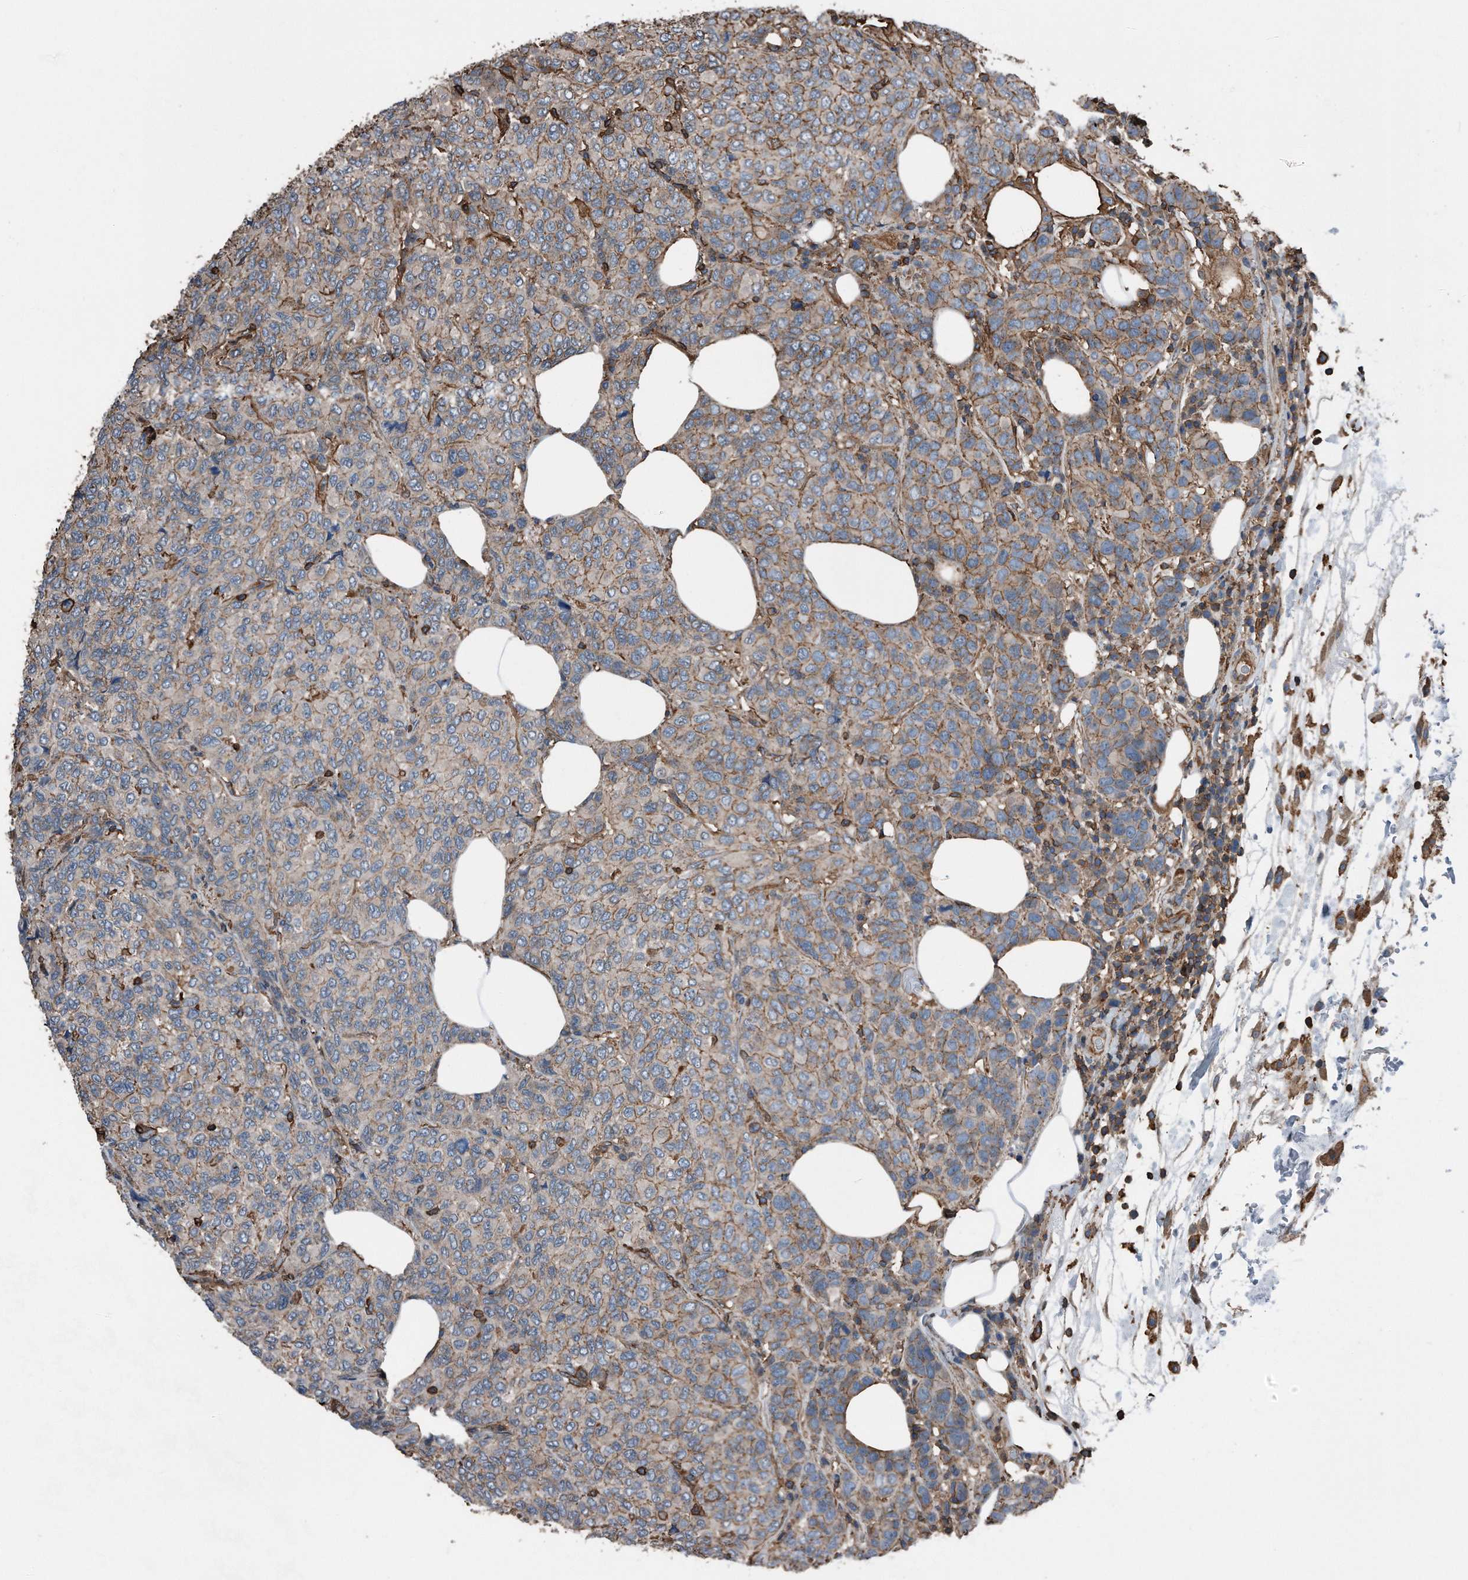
{"staining": {"intensity": "moderate", "quantity": ">75%", "location": "cytoplasmic/membranous"}, "tissue": "breast cancer", "cell_type": "Tumor cells", "image_type": "cancer", "snomed": [{"axis": "morphology", "description": "Duct carcinoma"}, {"axis": "topography", "description": "Breast"}], "caption": "High-power microscopy captured an immunohistochemistry (IHC) histopathology image of infiltrating ductal carcinoma (breast), revealing moderate cytoplasmic/membranous staining in approximately >75% of tumor cells.", "gene": "RSPO3", "patient": {"sex": "female", "age": 55}}